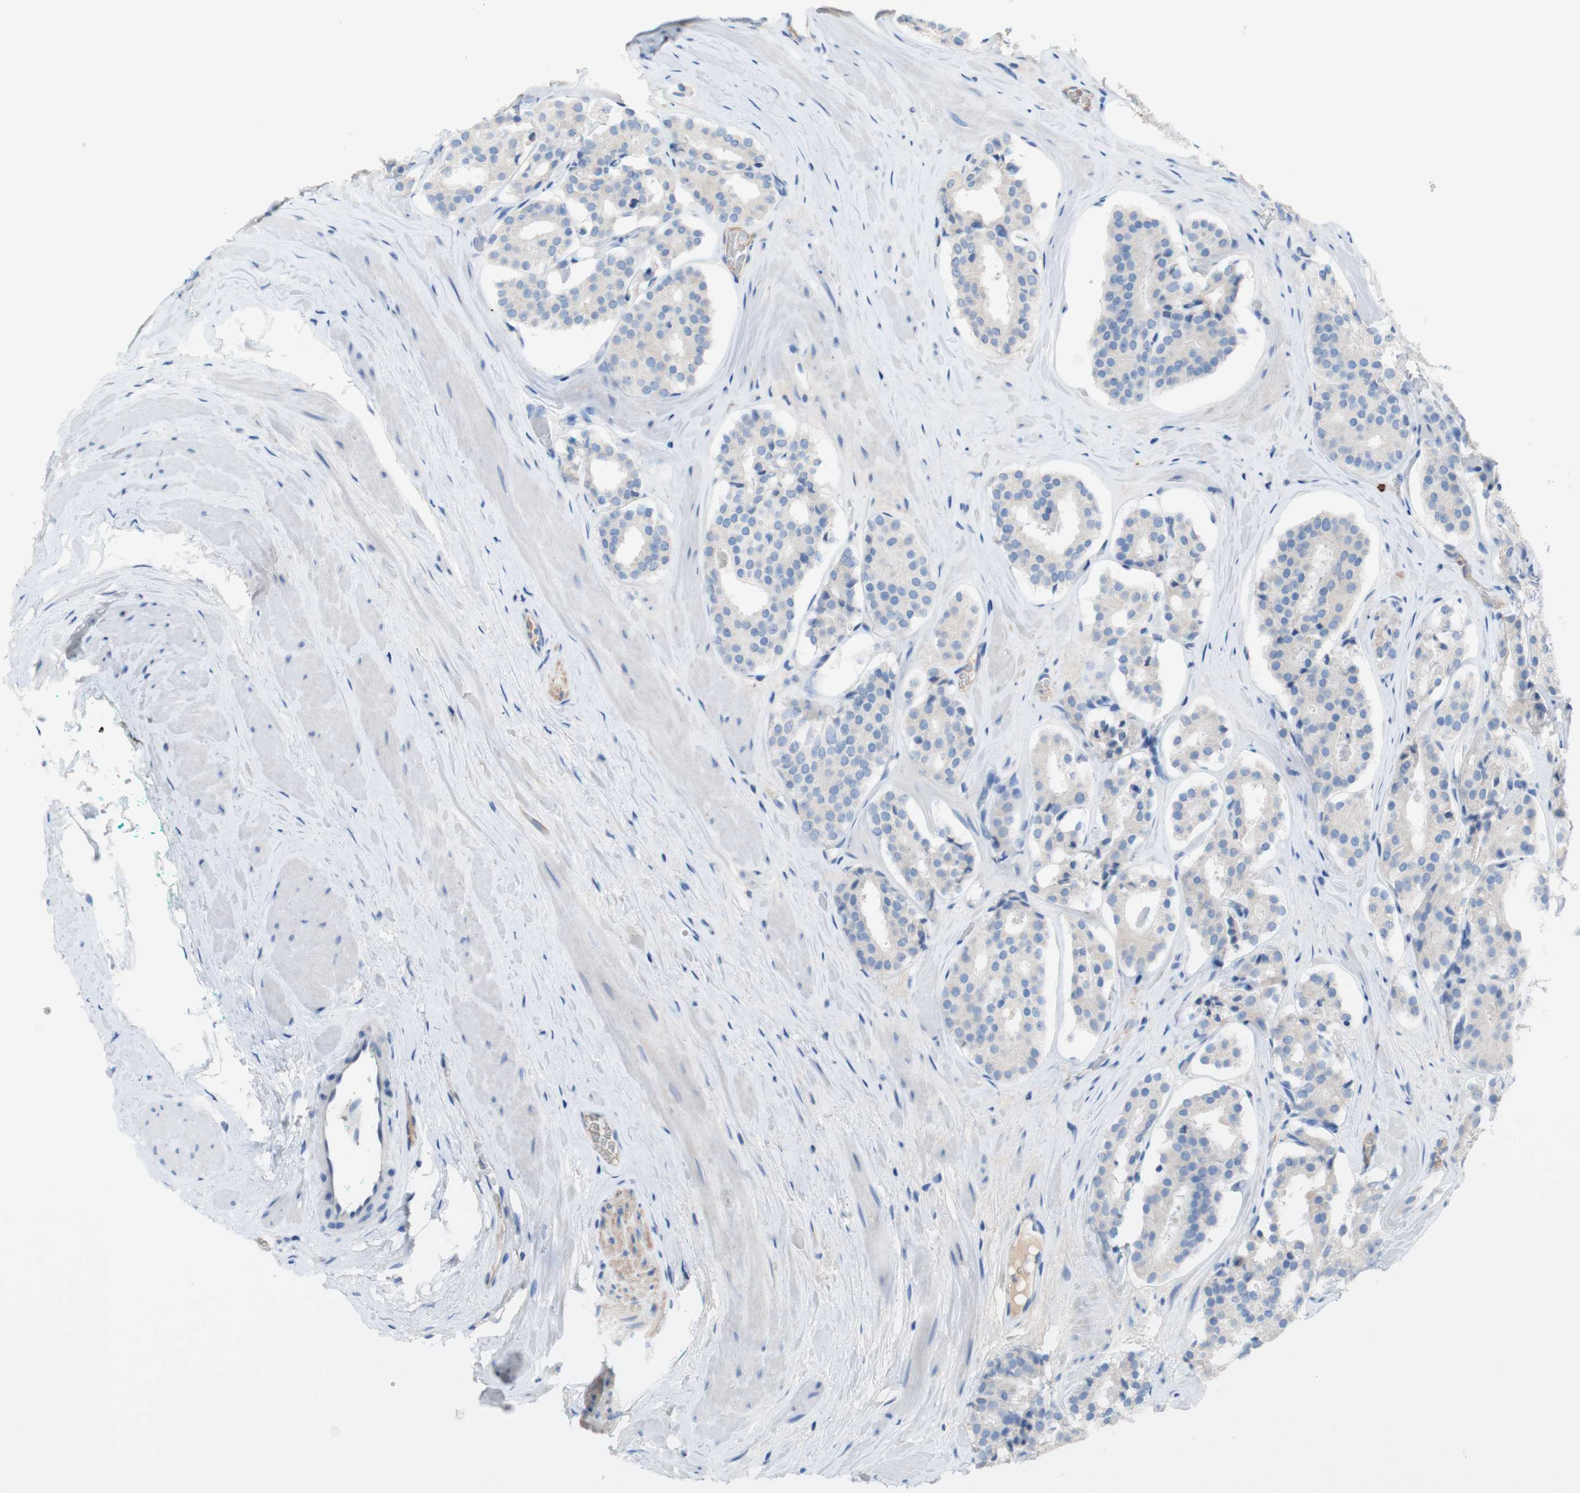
{"staining": {"intensity": "weak", "quantity": ">75%", "location": "cytoplasmic/membranous"}, "tissue": "prostate cancer", "cell_type": "Tumor cells", "image_type": "cancer", "snomed": [{"axis": "morphology", "description": "Adenocarcinoma, High grade"}, {"axis": "topography", "description": "Prostate"}], "caption": "Immunohistochemical staining of human prostate cancer (high-grade adenocarcinoma) displays low levels of weak cytoplasmic/membranous expression in approximately >75% of tumor cells.", "gene": "PACSIN1", "patient": {"sex": "male", "age": 60}}